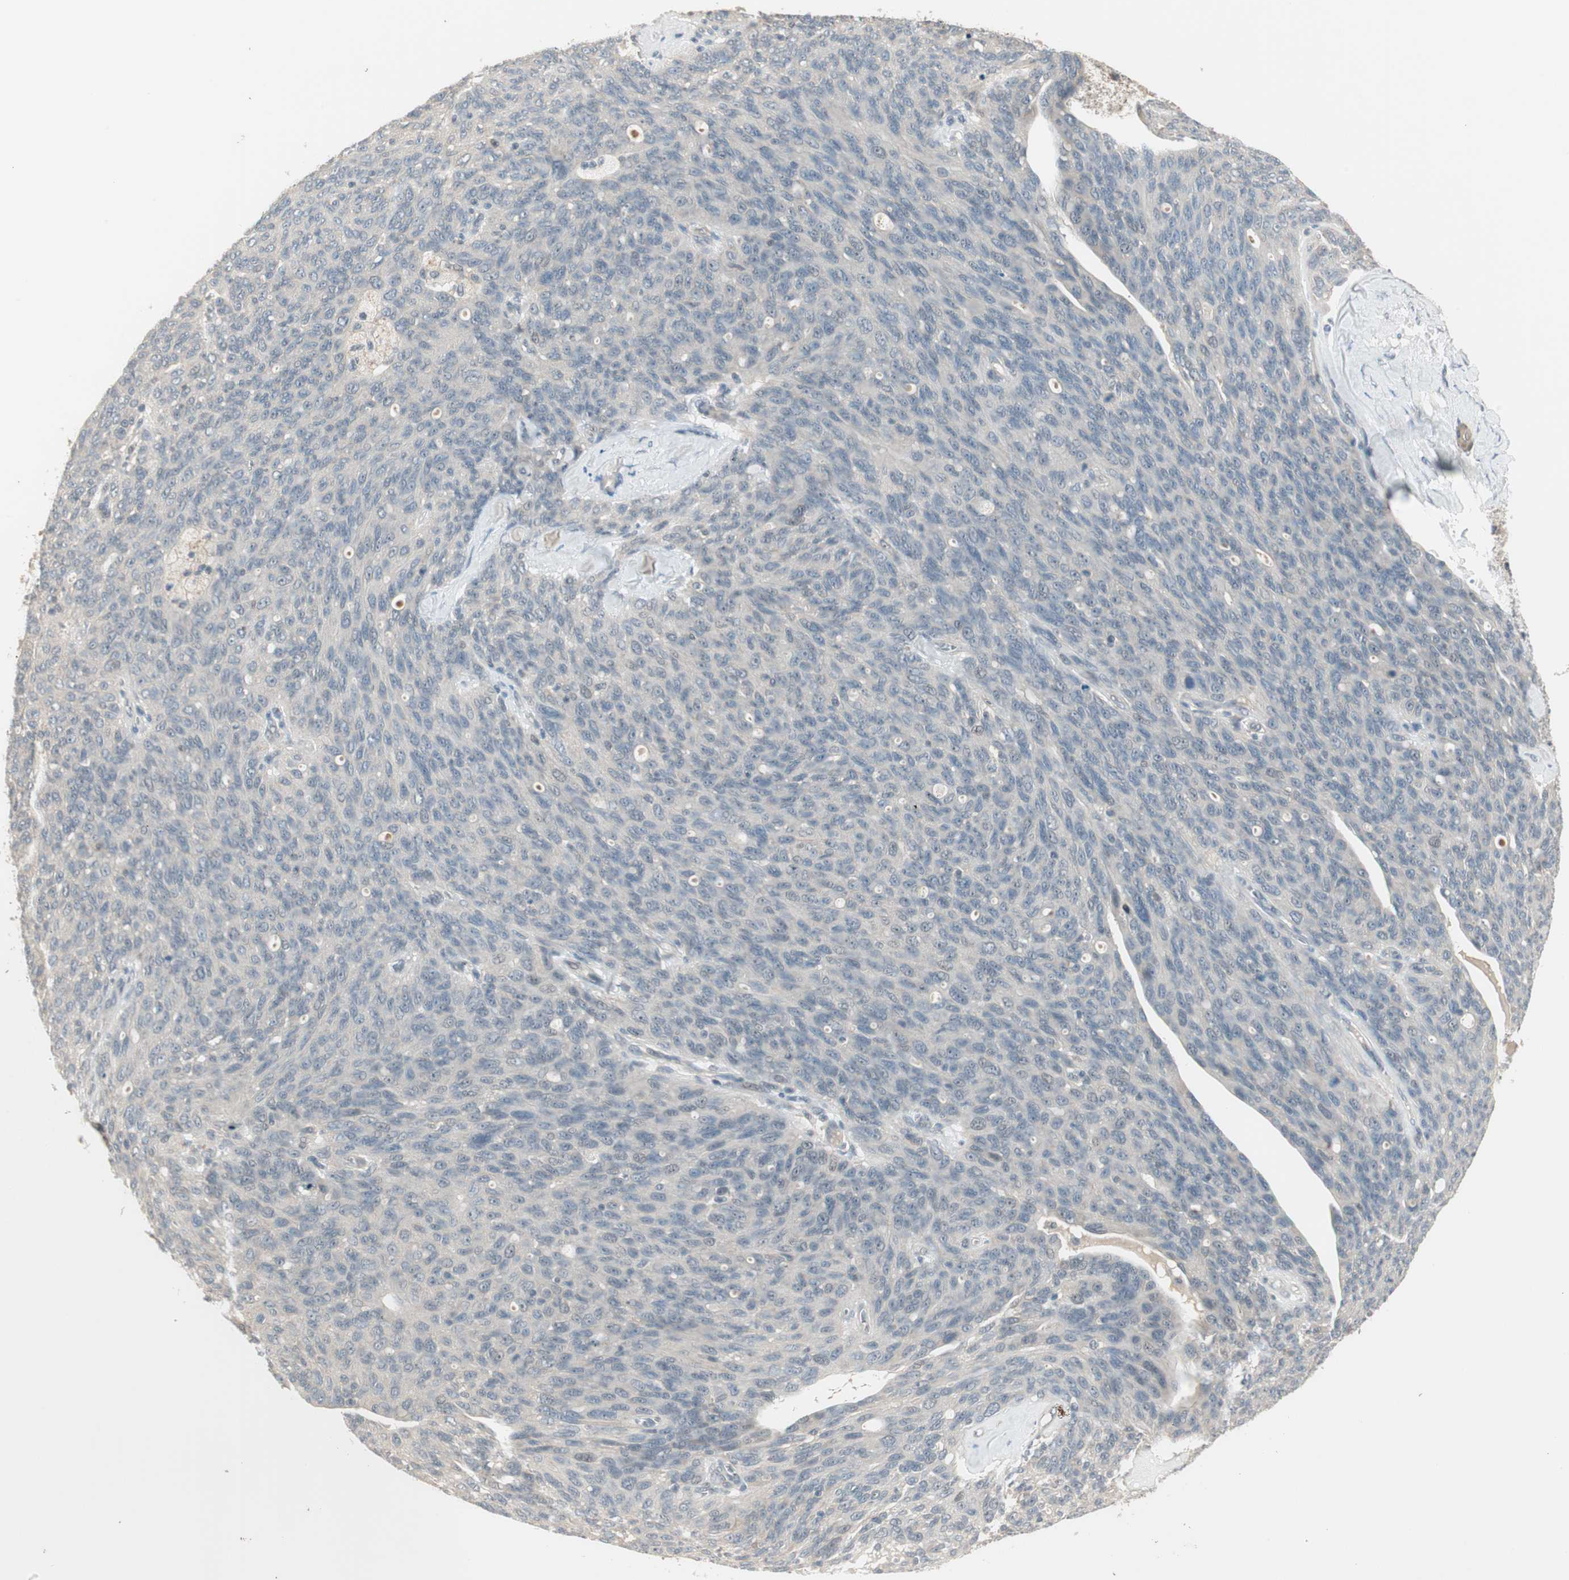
{"staining": {"intensity": "negative", "quantity": "none", "location": "none"}, "tissue": "ovarian cancer", "cell_type": "Tumor cells", "image_type": "cancer", "snomed": [{"axis": "morphology", "description": "Carcinoma, endometroid"}, {"axis": "topography", "description": "Ovary"}], "caption": "The photomicrograph exhibits no staining of tumor cells in ovarian cancer (endometroid carcinoma).", "gene": "RNGTT", "patient": {"sex": "female", "age": 60}}